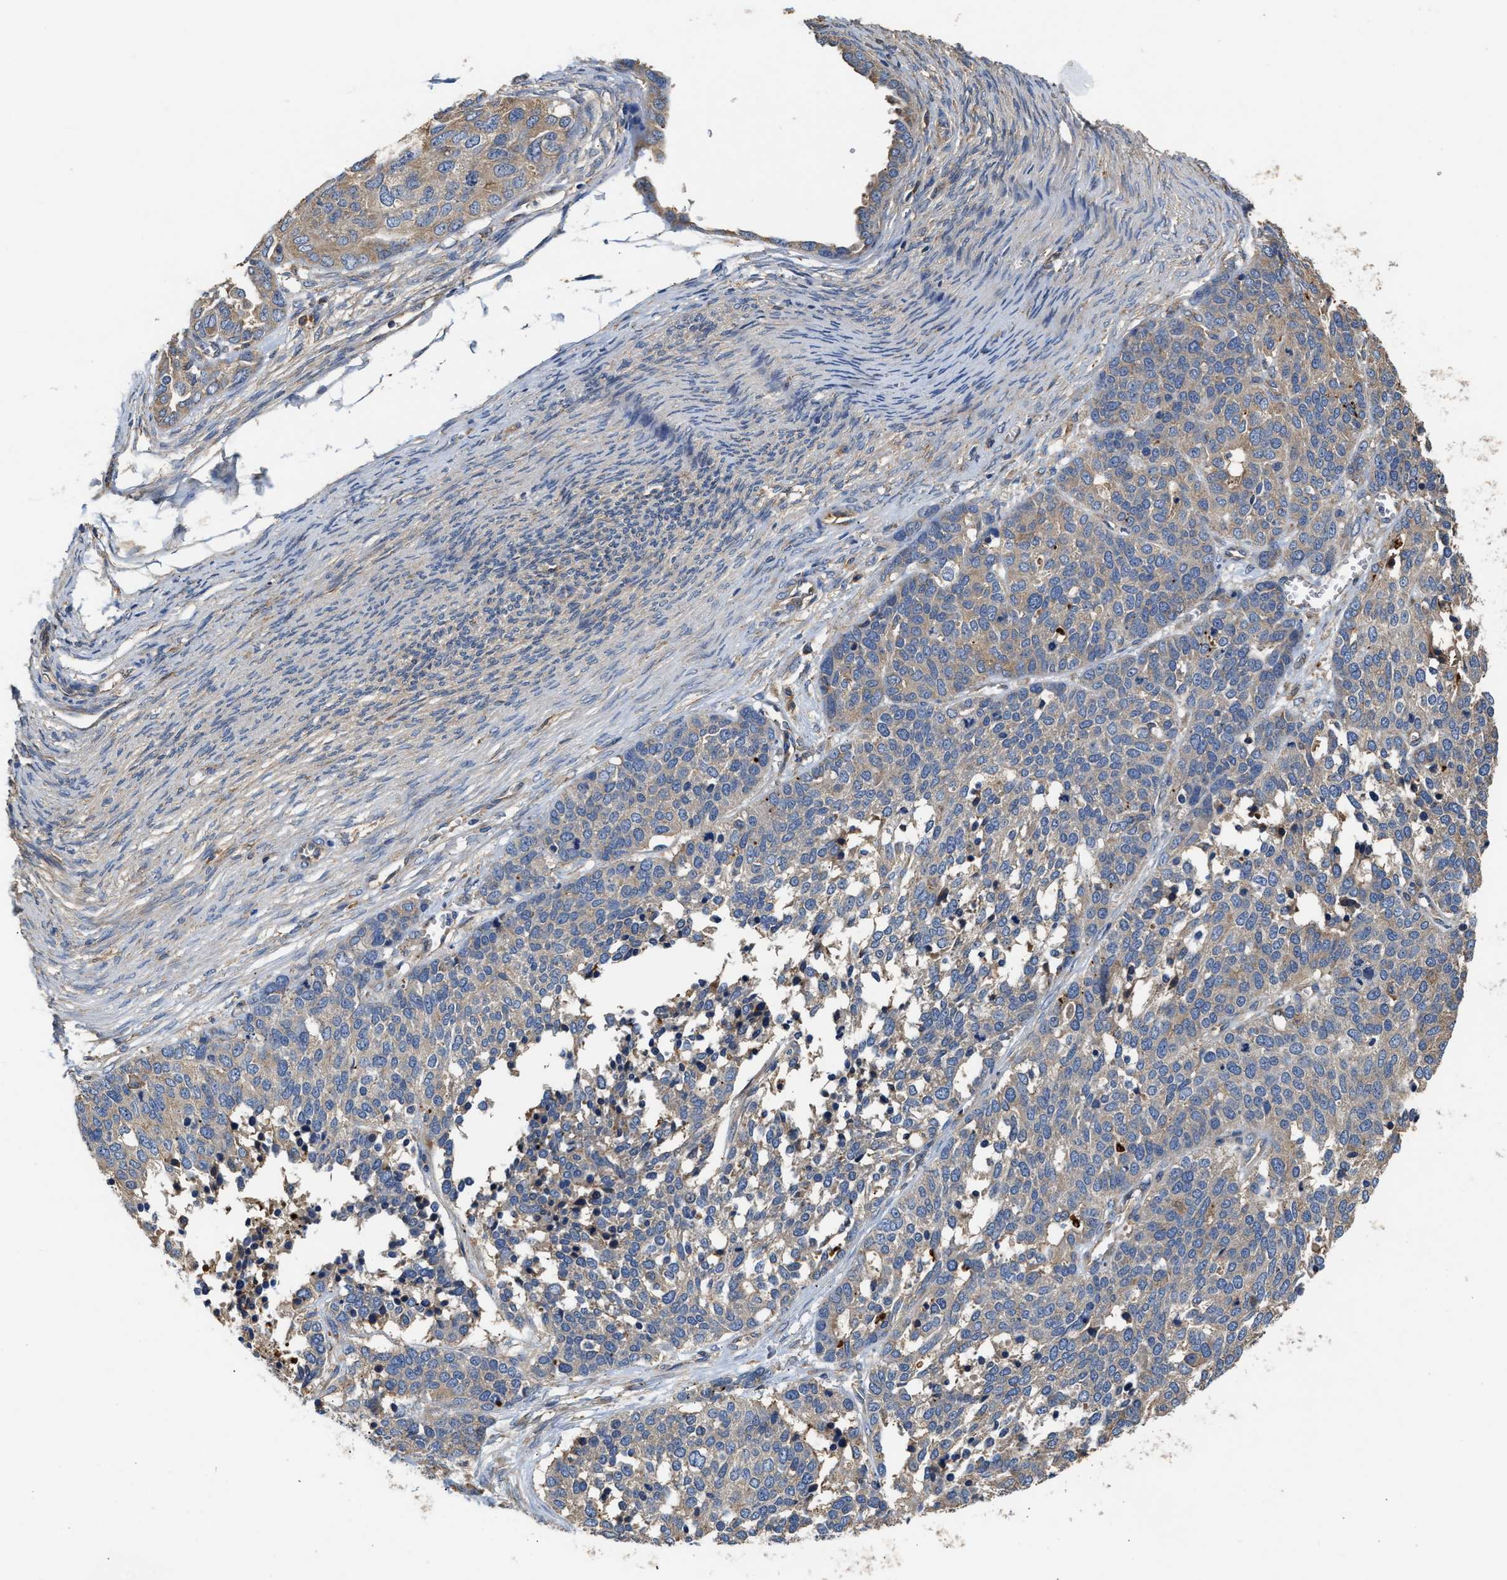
{"staining": {"intensity": "weak", "quantity": "<25%", "location": "cytoplasmic/membranous"}, "tissue": "ovarian cancer", "cell_type": "Tumor cells", "image_type": "cancer", "snomed": [{"axis": "morphology", "description": "Cystadenocarcinoma, serous, NOS"}, {"axis": "topography", "description": "Ovary"}], "caption": "High magnification brightfield microscopy of ovarian cancer (serous cystadenocarcinoma) stained with DAB (3,3'-diaminobenzidine) (brown) and counterstained with hematoxylin (blue): tumor cells show no significant expression.", "gene": "KLB", "patient": {"sex": "female", "age": 44}}